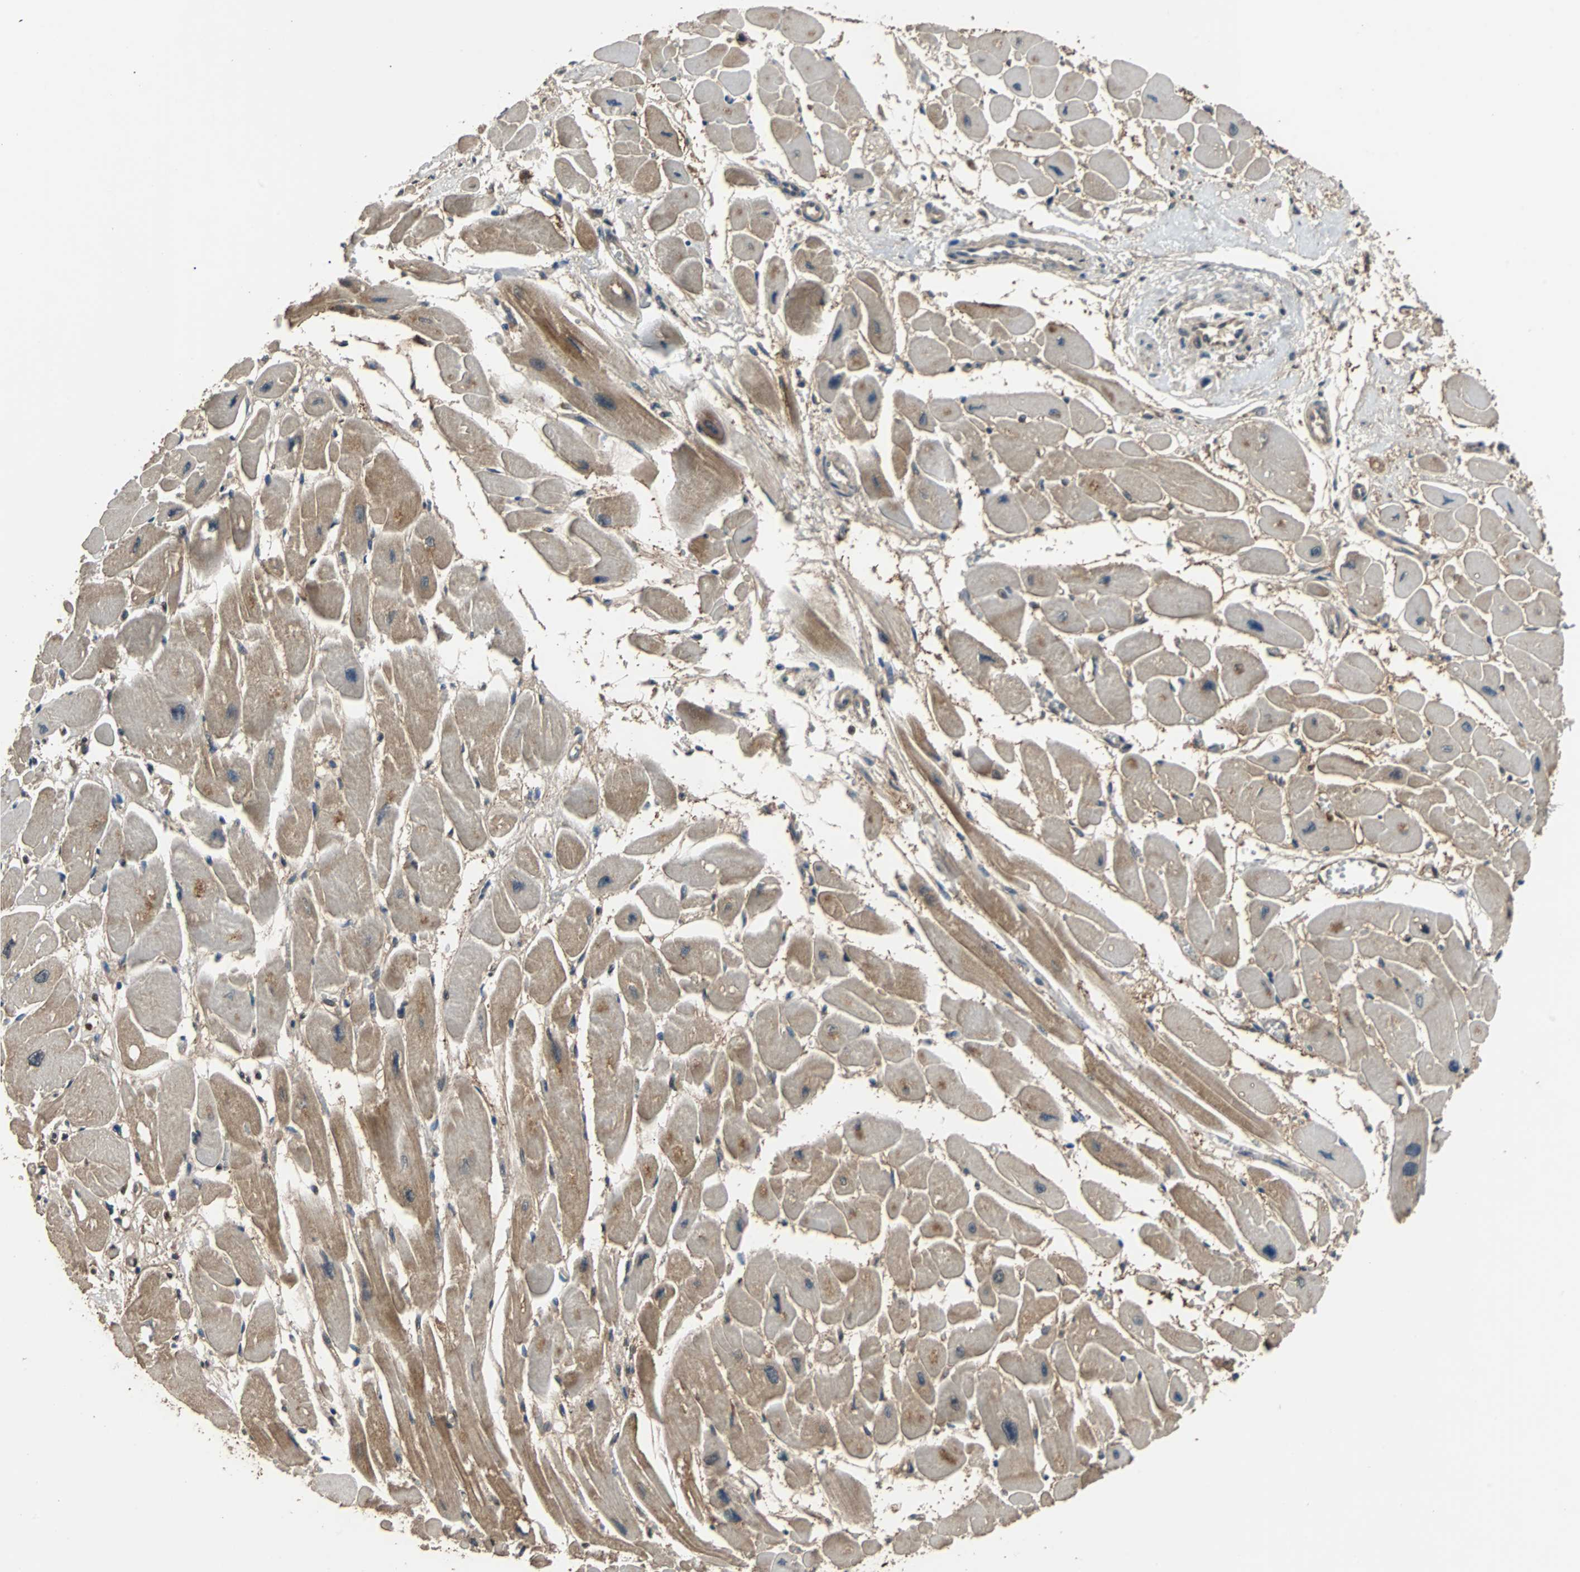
{"staining": {"intensity": "moderate", "quantity": ">75%", "location": "cytoplasmic/membranous,nuclear"}, "tissue": "heart muscle", "cell_type": "Cardiomyocytes", "image_type": "normal", "snomed": [{"axis": "morphology", "description": "Normal tissue, NOS"}, {"axis": "topography", "description": "Heart"}], "caption": "Protein staining of benign heart muscle exhibits moderate cytoplasmic/membranous,nuclear positivity in approximately >75% of cardiomyocytes.", "gene": "PRDX6", "patient": {"sex": "female", "age": 54}}